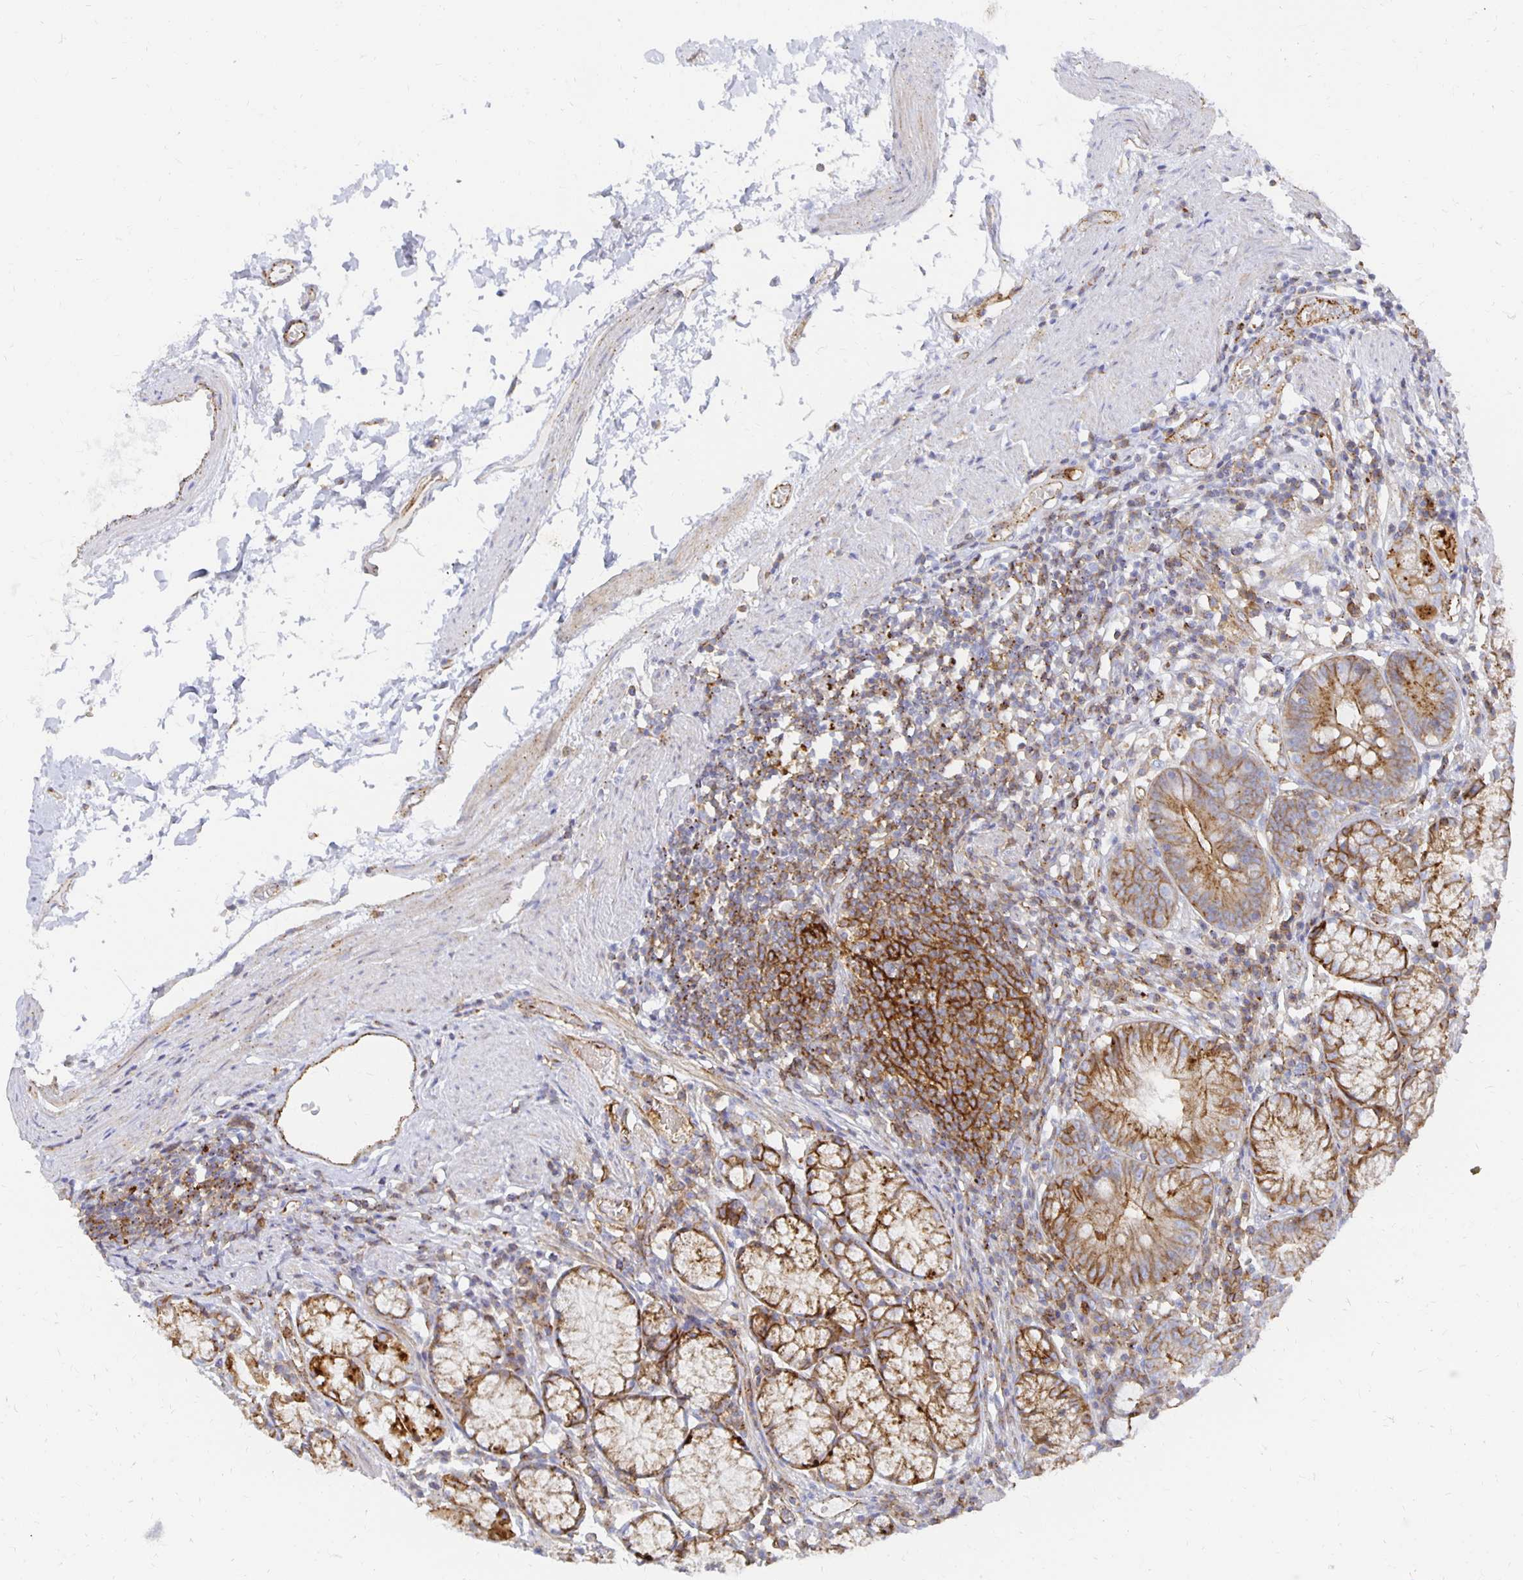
{"staining": {"intensity": "strong", "quantity": ">75%", "location": "cytoplasmic/membranous"}, "tissue": "stomach", "cell_type": "Glandular cells", "image_type": "normal", "snomed": [{"axis": "morphology", "description": "Normal tissue, NOS"}, {"axis": "topography", "description": "Stomach"}], "caption": "High-magnification brightfield microscopy of unremarkable stomach stained with DAB (brown) and counterstained with hematoxylin (blue). glandular cells exhibit strong cytoplasmic/membranous expression is identified in approximately>75% of cells. (Stains: DAB in brown, nuclei in blue, Microscopy: brightfield microscopy at high magnification).", "gene": "TAAR1", "patient": {"sex": "male", "age": 55}}